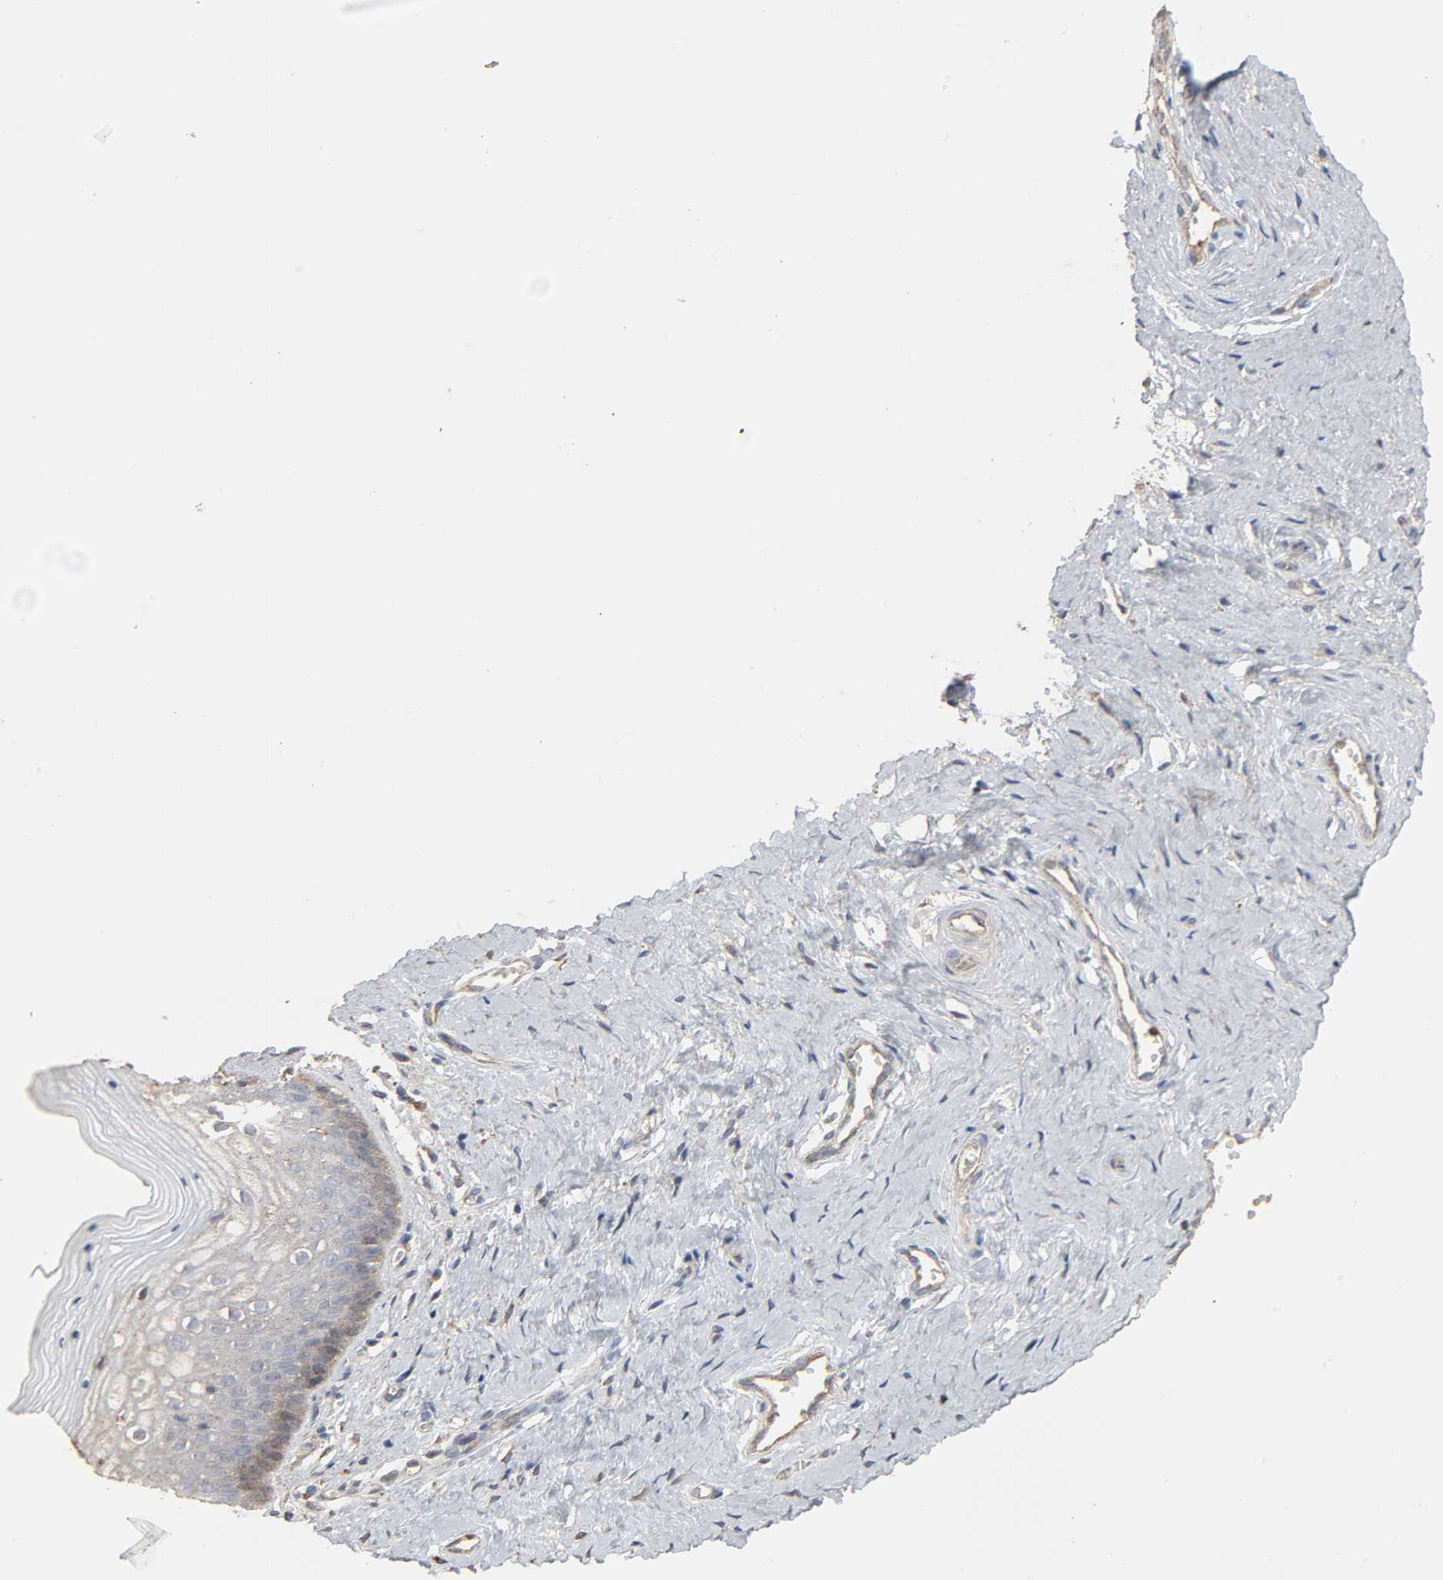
{"staining": {"intensity": "weak", "quantity": ">75%", "location": "cytoplasmic/membranous"}, "tissue": "vagina", "cell_type": "Squamous epithelial cells", "image_type": "normal", "snomed": [{"axis": "morphology", "description": "Normal tissue, NOS"}, {"axis": "topography", "description": "Vagina"}], "caption": "The image reveals staining of normal vagina, revealing weak cytoplasmic/membranous protein expression (brown color) within squamous epithelial cells.", "gene": "CDK6", "patient": {"sex": "female", "age": 46}}